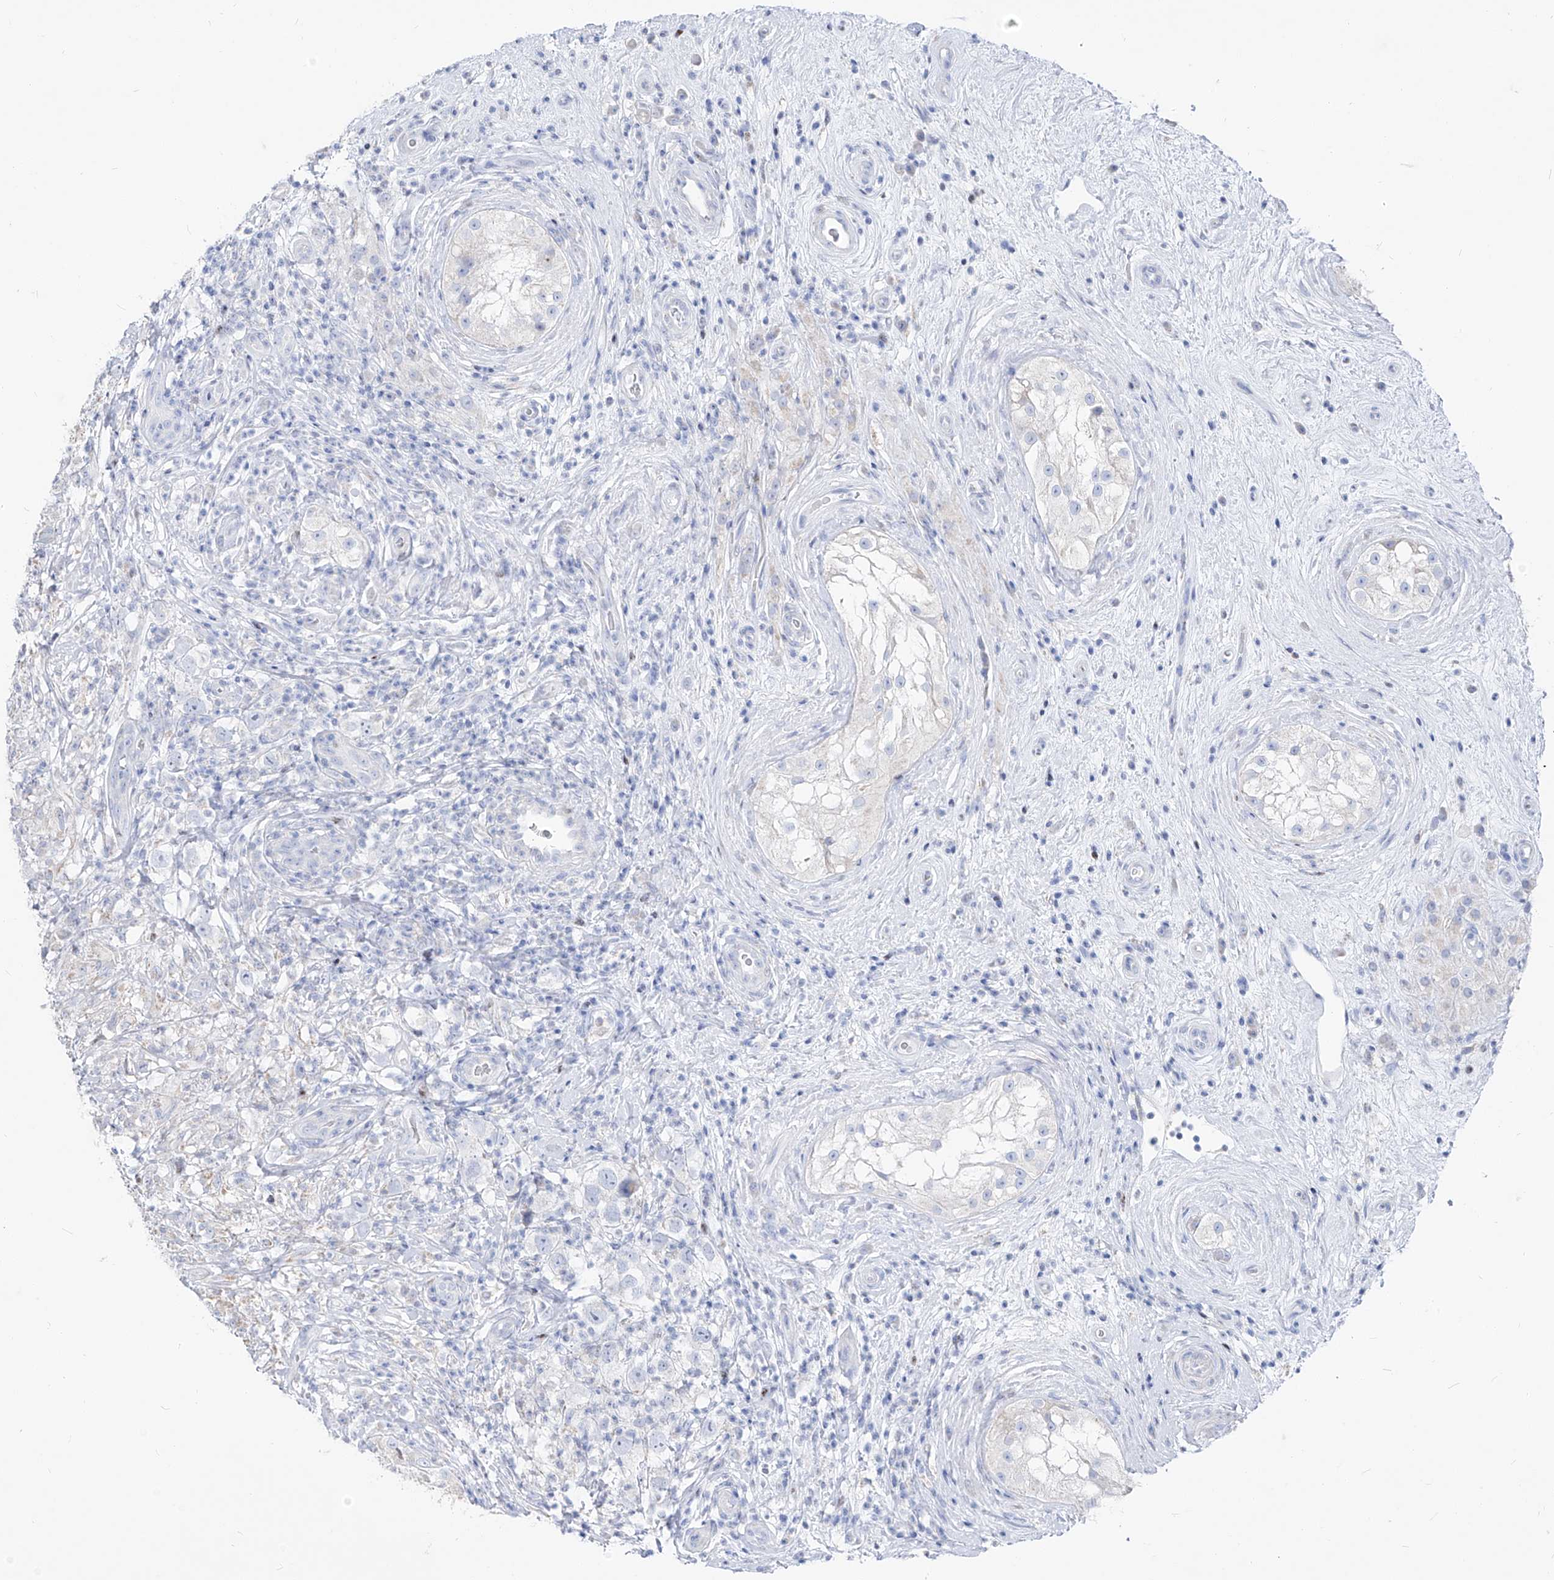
{"staining": {"intensity": "negative", "quantity": "none", "location": "none"}, "tissue": "testis cancer", "cell_type": "Tumor cells", "image_type": "cancer", "snomed": [{"axis": "morphology", "description": "Seminoma, NOS"}, {"axis": "topography", "description": "Testis"}], "caption": "IHC photomicrograph of neoplastic tissue: testis seminoma stained with DAB shows no significant protein positivity in tumor cells.", "gene": "FRS3", "patient": {"sex": "male", "age": 49}}